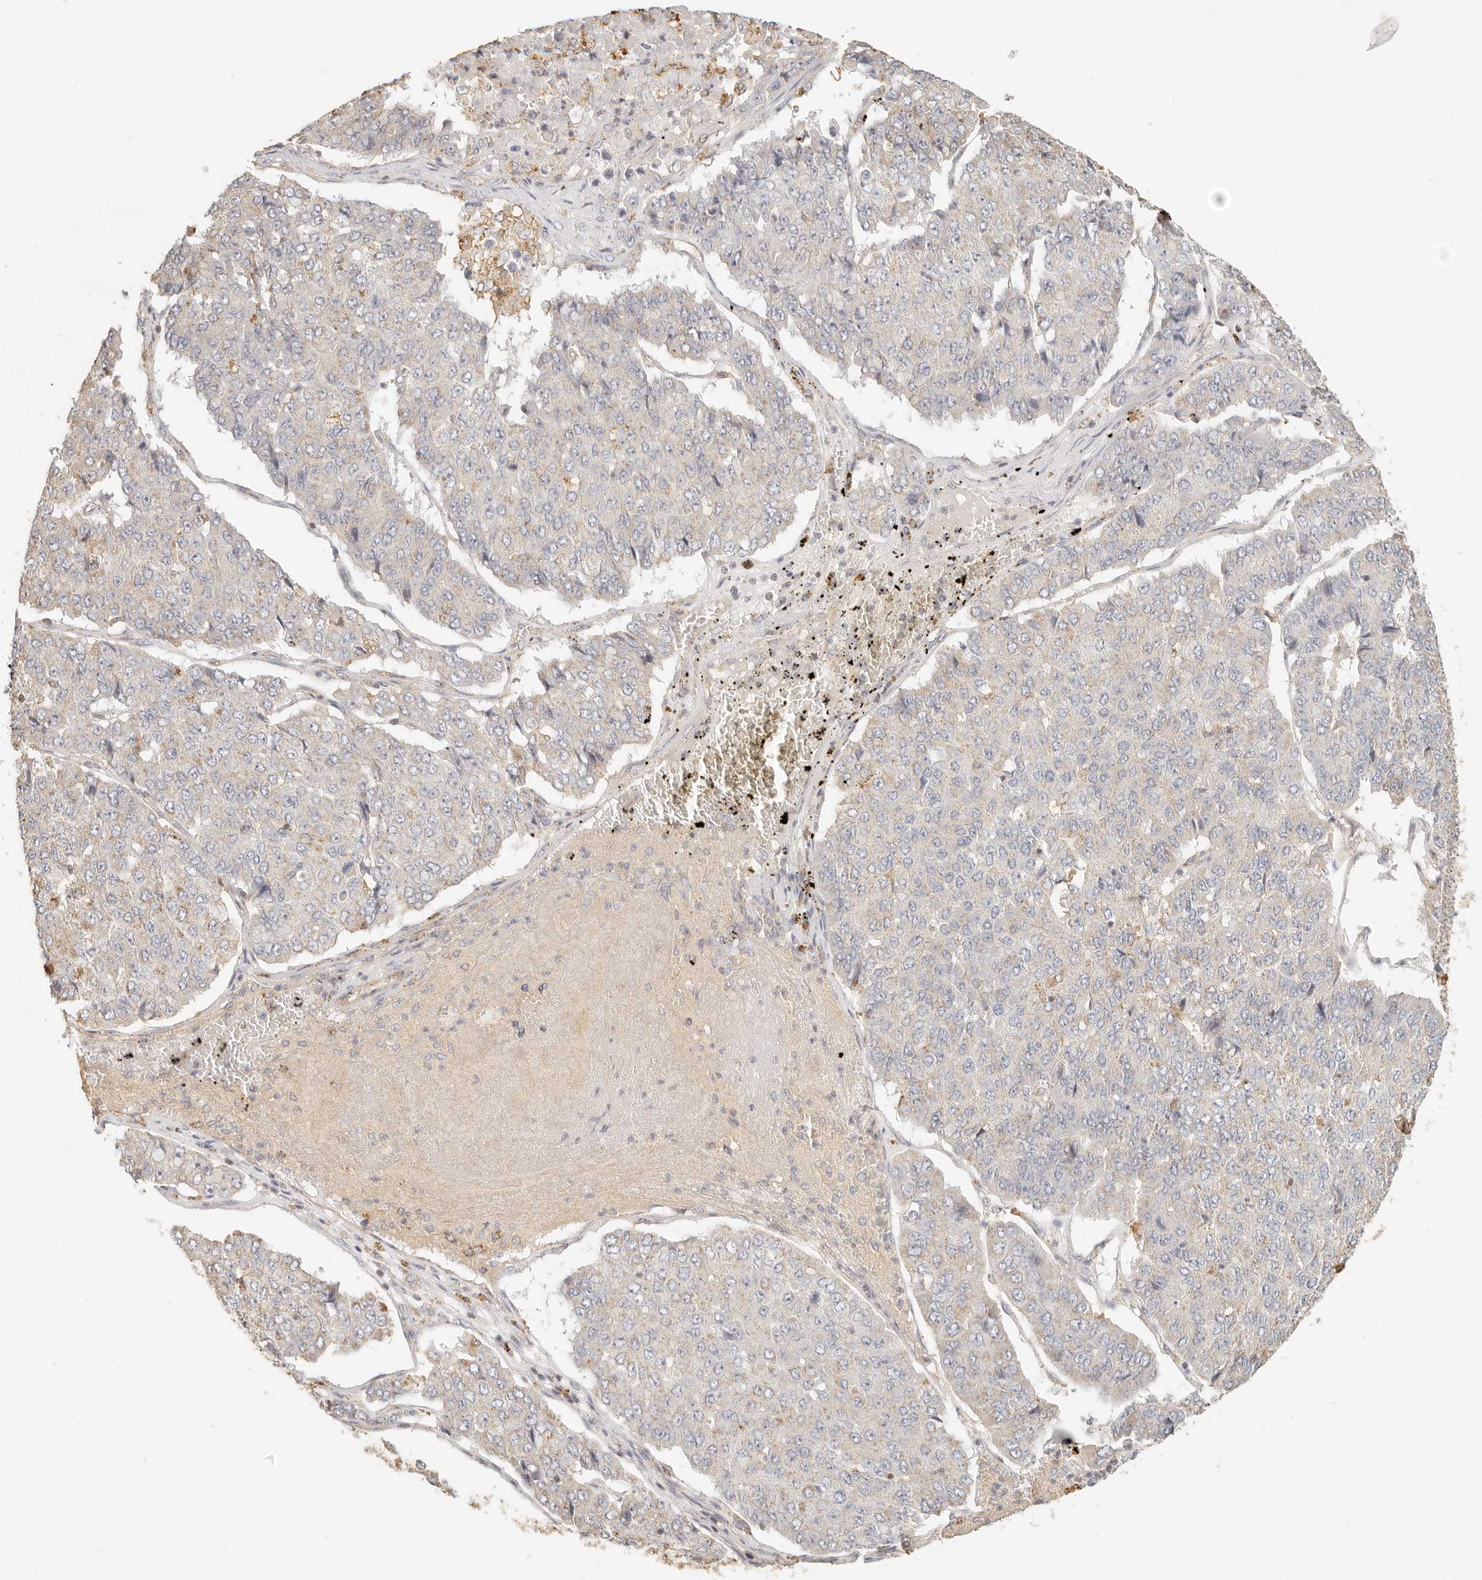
{"staining": {"intensity": "negative", "quantity": "none", "location": "none"}, "tissue": "pancreatic cancer", "cell_type": "Tumor cells", "image_type": "cancer", "snomed": [{"axis": "morphology", "description": "Adenocarcinoma, NOS"}, {"axis": "topography", "description": "Pancreas"}], "caption": "Immunohistochemistry photomicrograph of neoplastic tissue: human adenocarcinoma (pancreatic) stained with DAB exhibits no significant protein positivity in tumor cells.", "gene": "CNMD", "patient": {"sex": "male", "age": 50}}